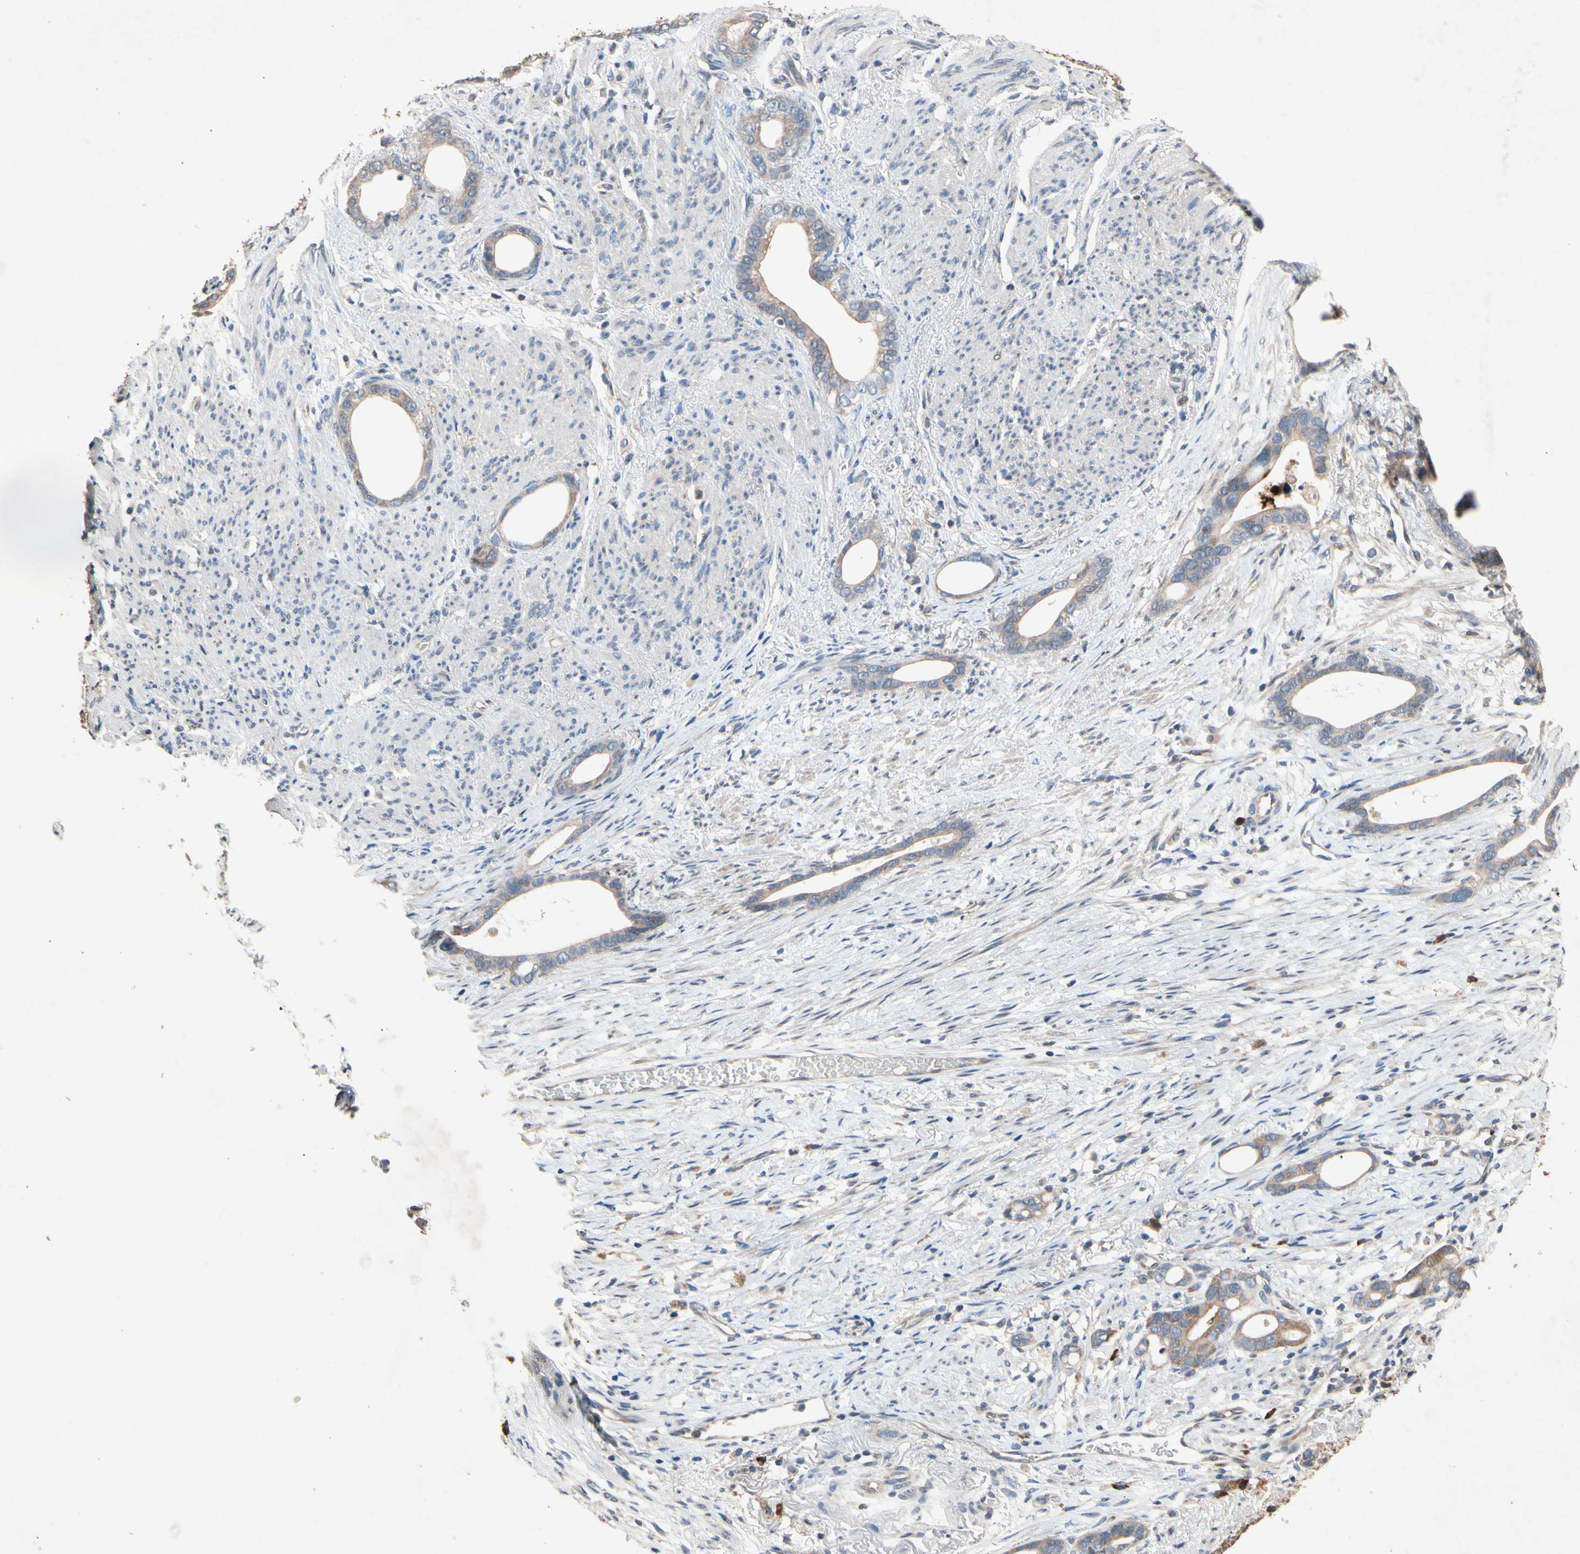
{"staining": {"intensity": "weak", "quantity": ">75%", "location": "cytoplasmic/membranous"}, "tissue": "stomach cancer", "cell_type": "Tumor cells", "image_type": "cancer", "snomed": [{"axis": "morphology", "description": "Adenocarcinoma, NOS"}, {"axis": "topography", "description": "Stomach"}], "caption": "A low amount of weak cytoplasmic/membranous expression is present in about >75% of tumor cells in adenocarcinoma (stomach) tissue. (Stains: DAB in brown, nuclei in blue, Microscopy: brightfield microscopy at high magnification).", "gene": "PRDX4", "patient": {"sex": "female", "age": 75}}